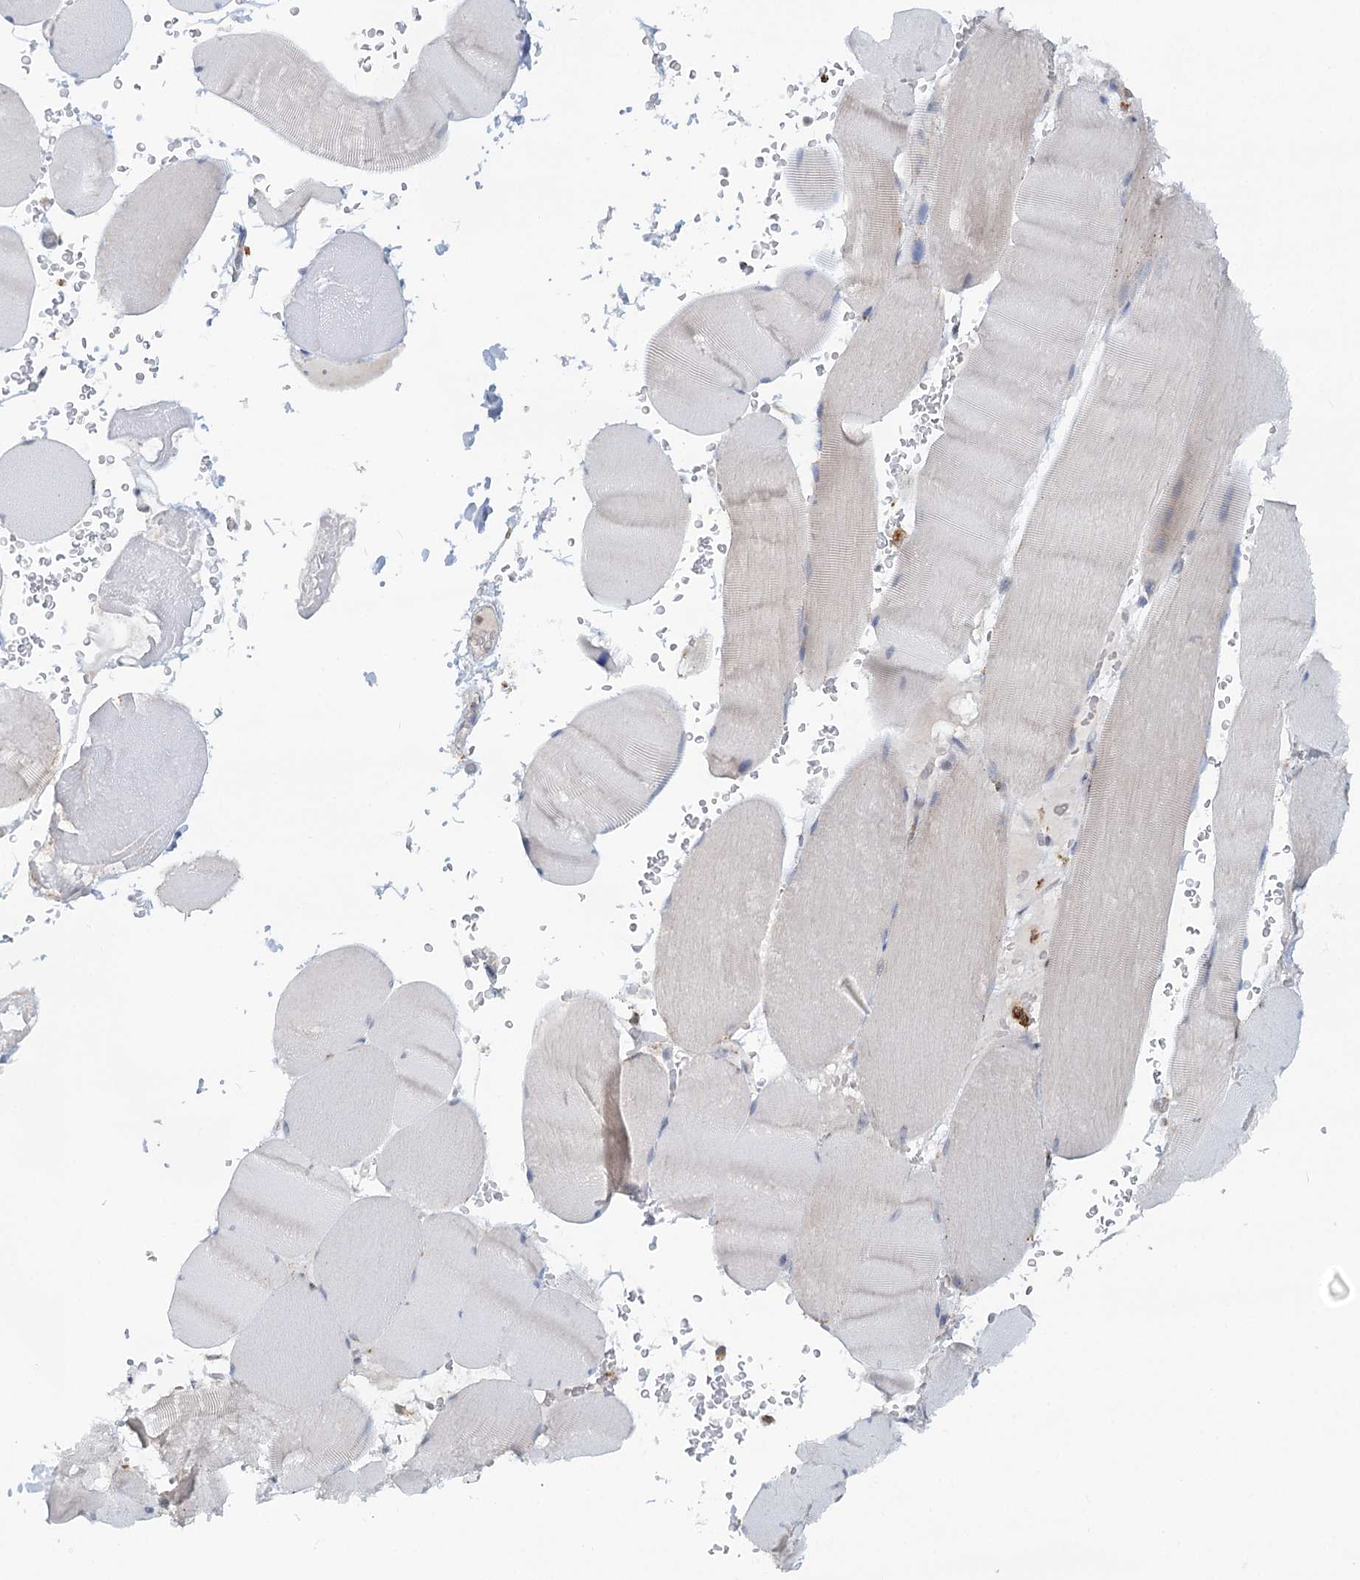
{"staining": {"intensity": "negative", "quantity": "none", "location": "none"}, "tissue": "skeletal muscle", "cell_type": "Myocytes", "image_type": "normal", "snomed": [{"axis": "morphology", "description": "Normal tissue, NOS"}, {"axis": "topography", "description": "Skeletal muscle"}, {"axis": "topography", "description": "Head-Neck"}], "caption": "Myocytes are negative for brown protein staining in normal skeletal muscle.", "gene": "TAS1R1", "patient": {"sex": "male", "age": 66}}